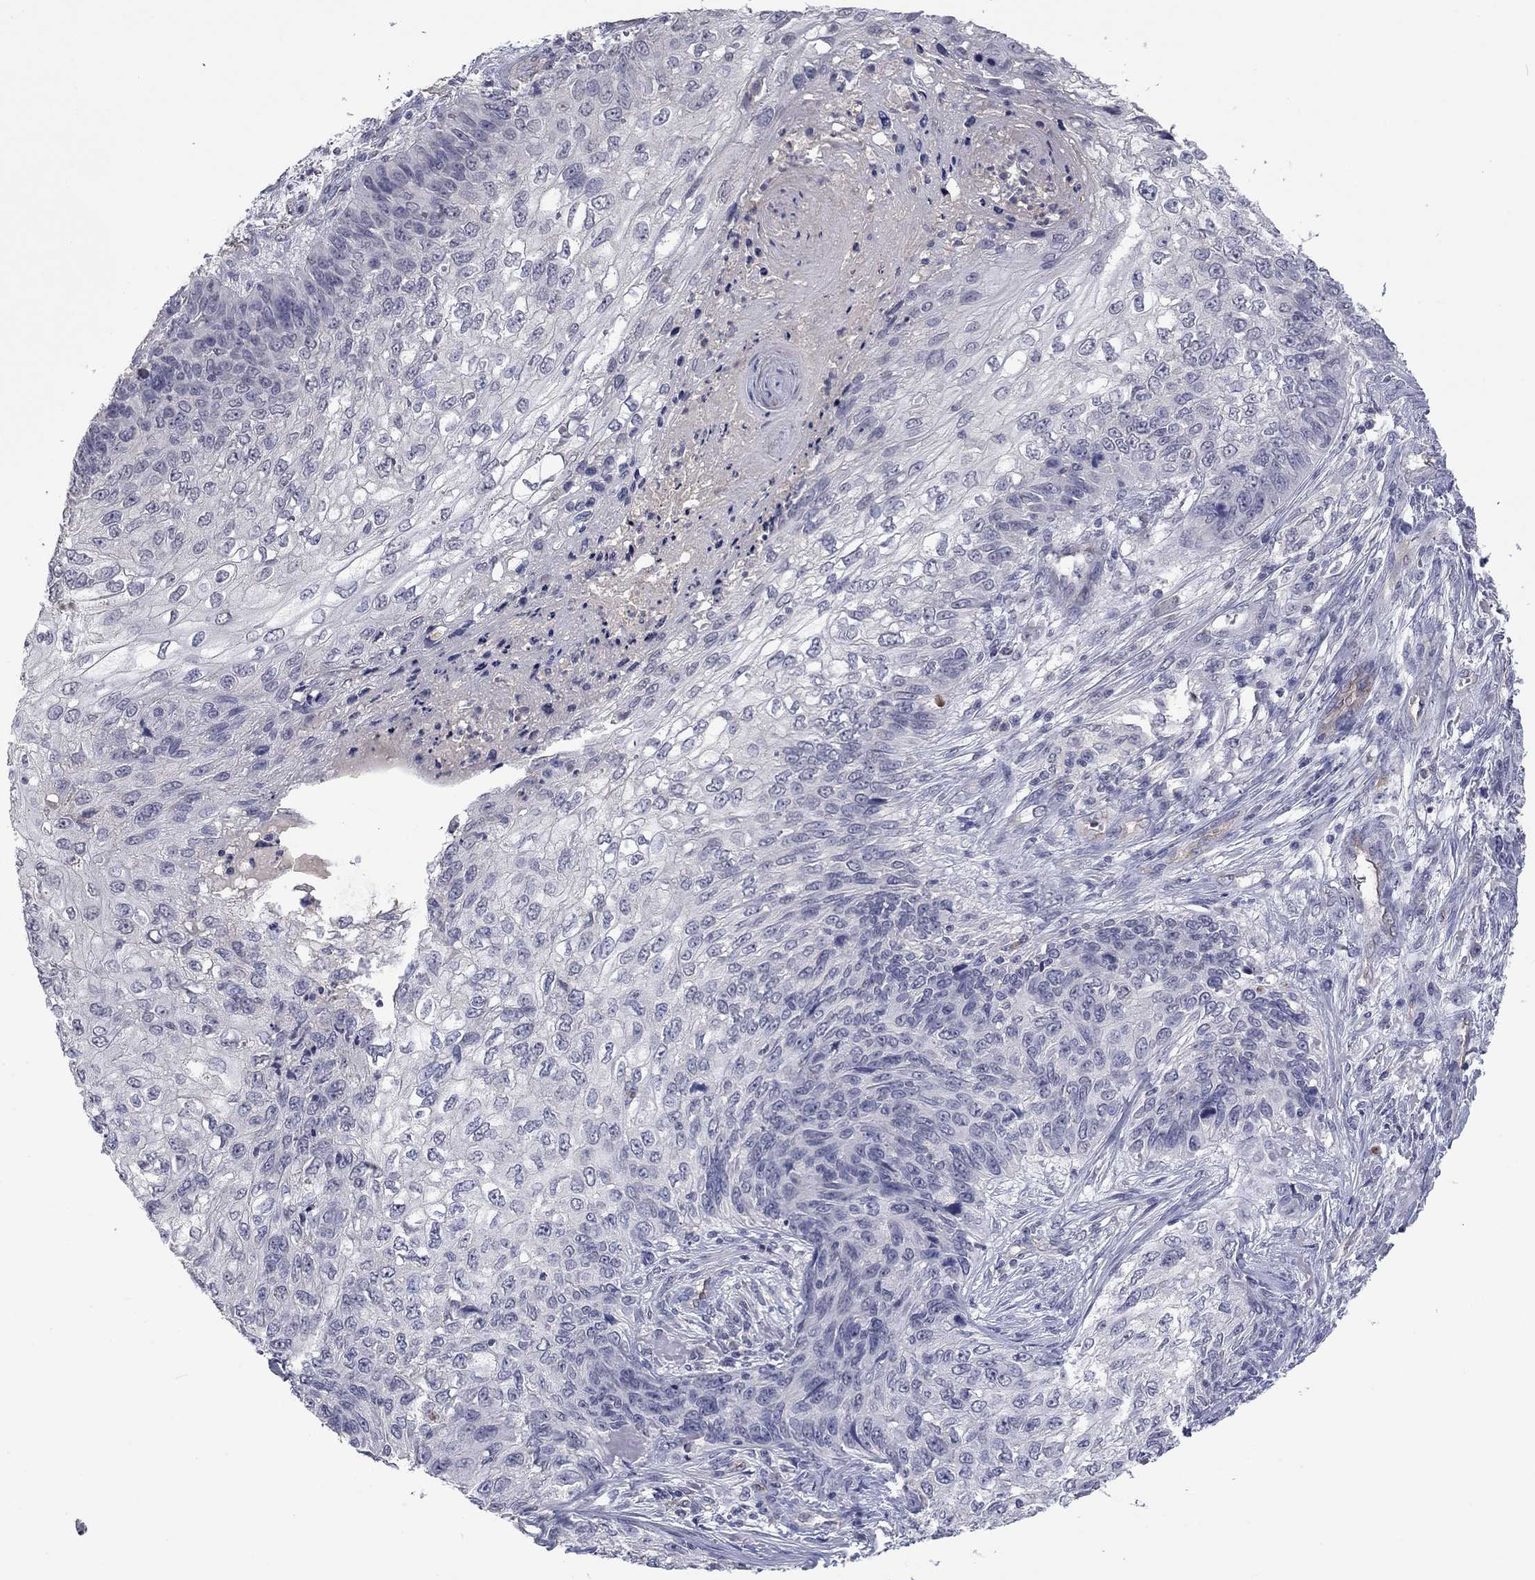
{"staining": {"intensity": "negative", "quantity": "none", "location": "none"}, "tissue": "skin cancer", "cell_type": "Tumor cells", "image_type": "cancer", "snomed": [{"axis": "morphology", "description": "Squamous cell carcinoma, NOS"}, {"axis": "topography", "description": "Skin"}], "caption": "Immunohistochemistry (IHC) image of squamous cell carcinoma (skin) stained for a protein (brown), which reveals no positivity in tumor cells. (Brightfield microscopy of DAB immunohistochemistry (IHC) at high magnification).", "gene": "IP6K3", "patient": {"sex": "male", "age": 92}}